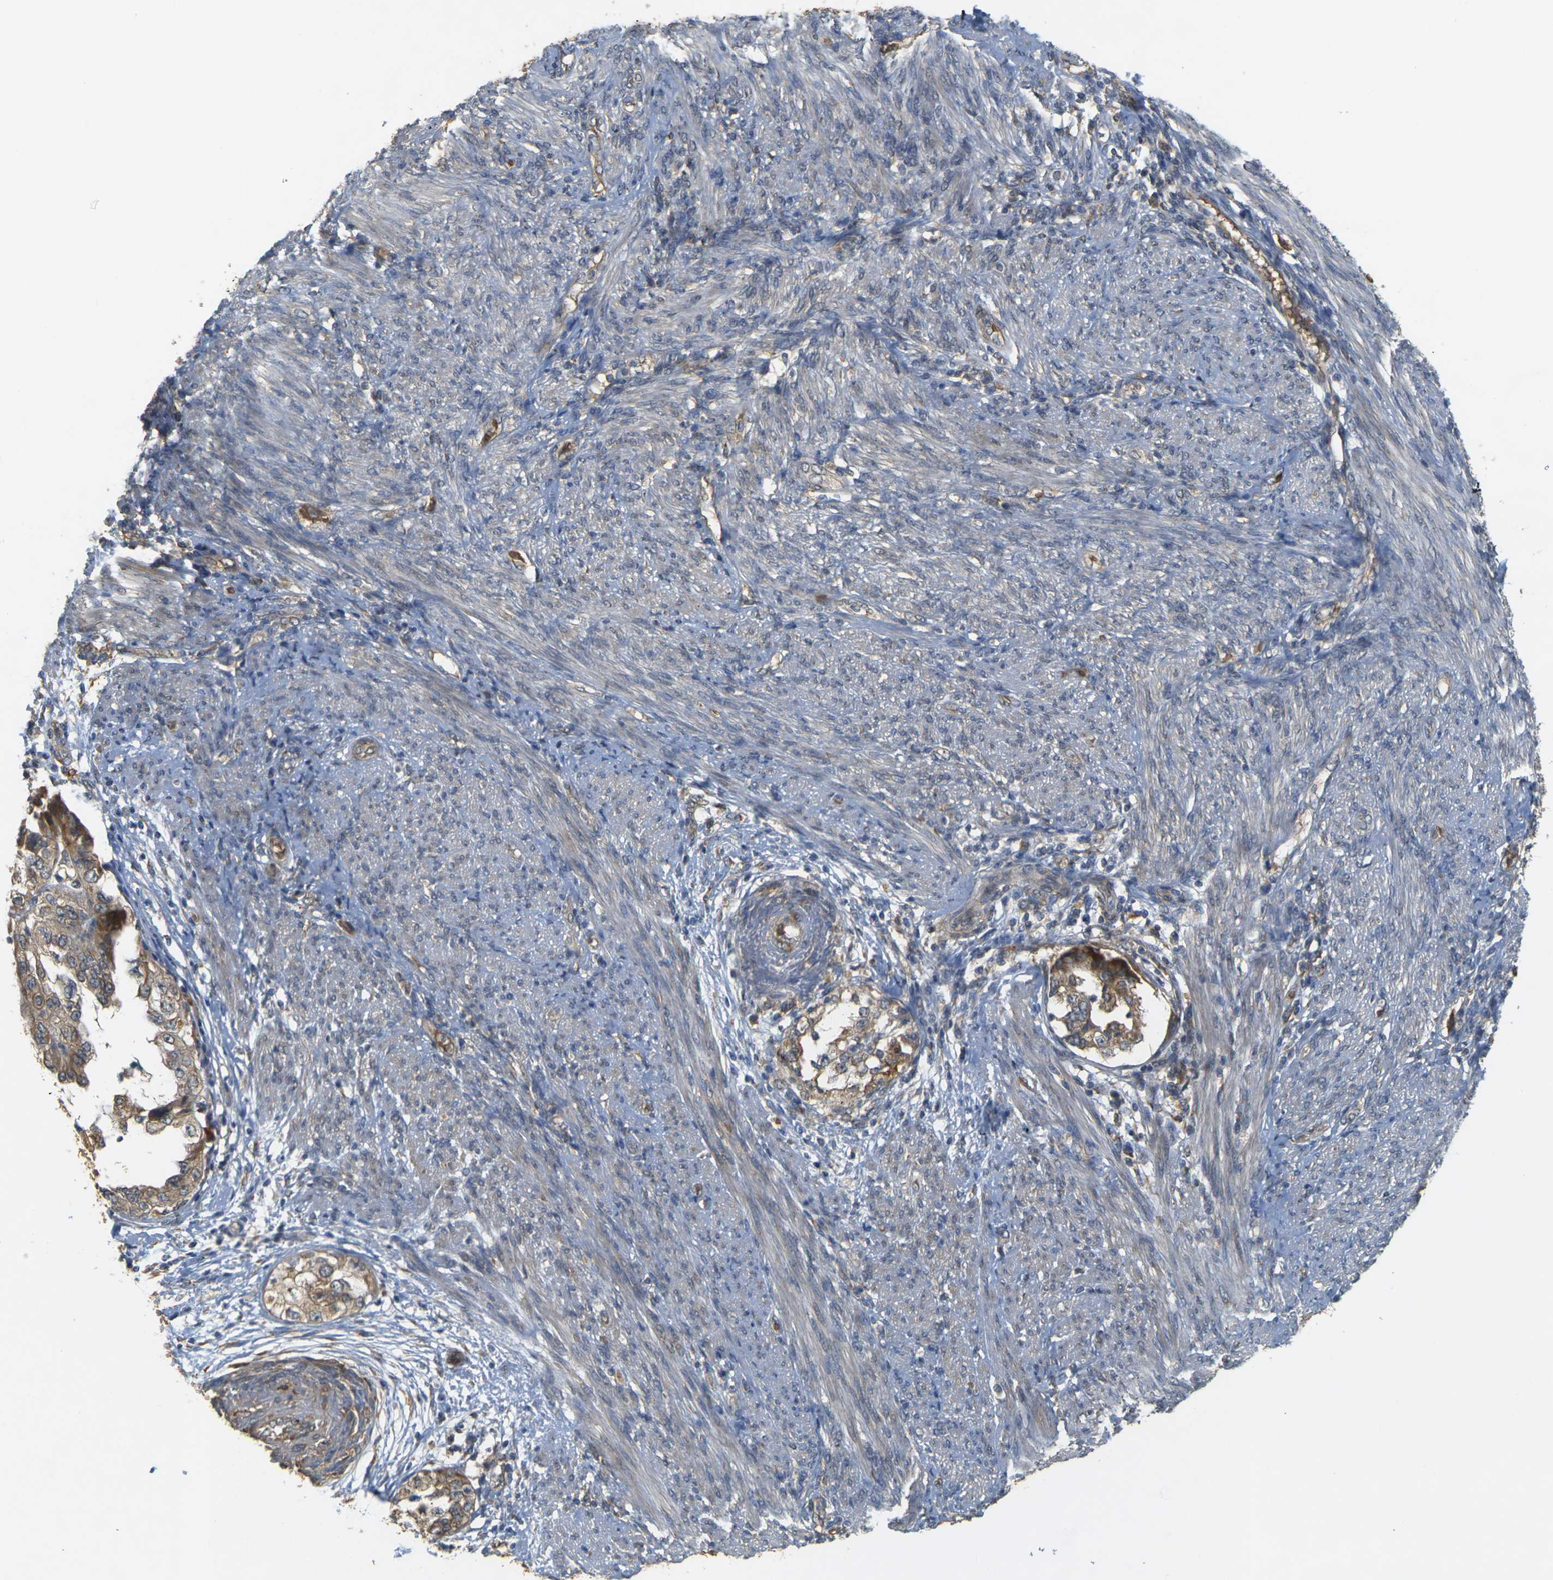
{"staining": {"intensity": "moderate", "quantity": ">75%", "location": "cytoplasmic/membranous"}, "tissue": "endometrial cancer", "cell_type": "Tumor cells", "image_type": "cancer", "snomed": [{"axis": "morphology", "description": "Adenocarcinoma, NOS"}, {"axis": "topography", "description": "Endometrium"}], "caption": "Immunohistochemistry (IHC) (DAB) staining of human endometrial cancer (adenocarcinoma) demonstrates moderate cytoplasmic/membranous protein positivity in about >75% of tumor cells.", "gene": "MEGF9", "patient": {"sex": "female", "age": 85}}